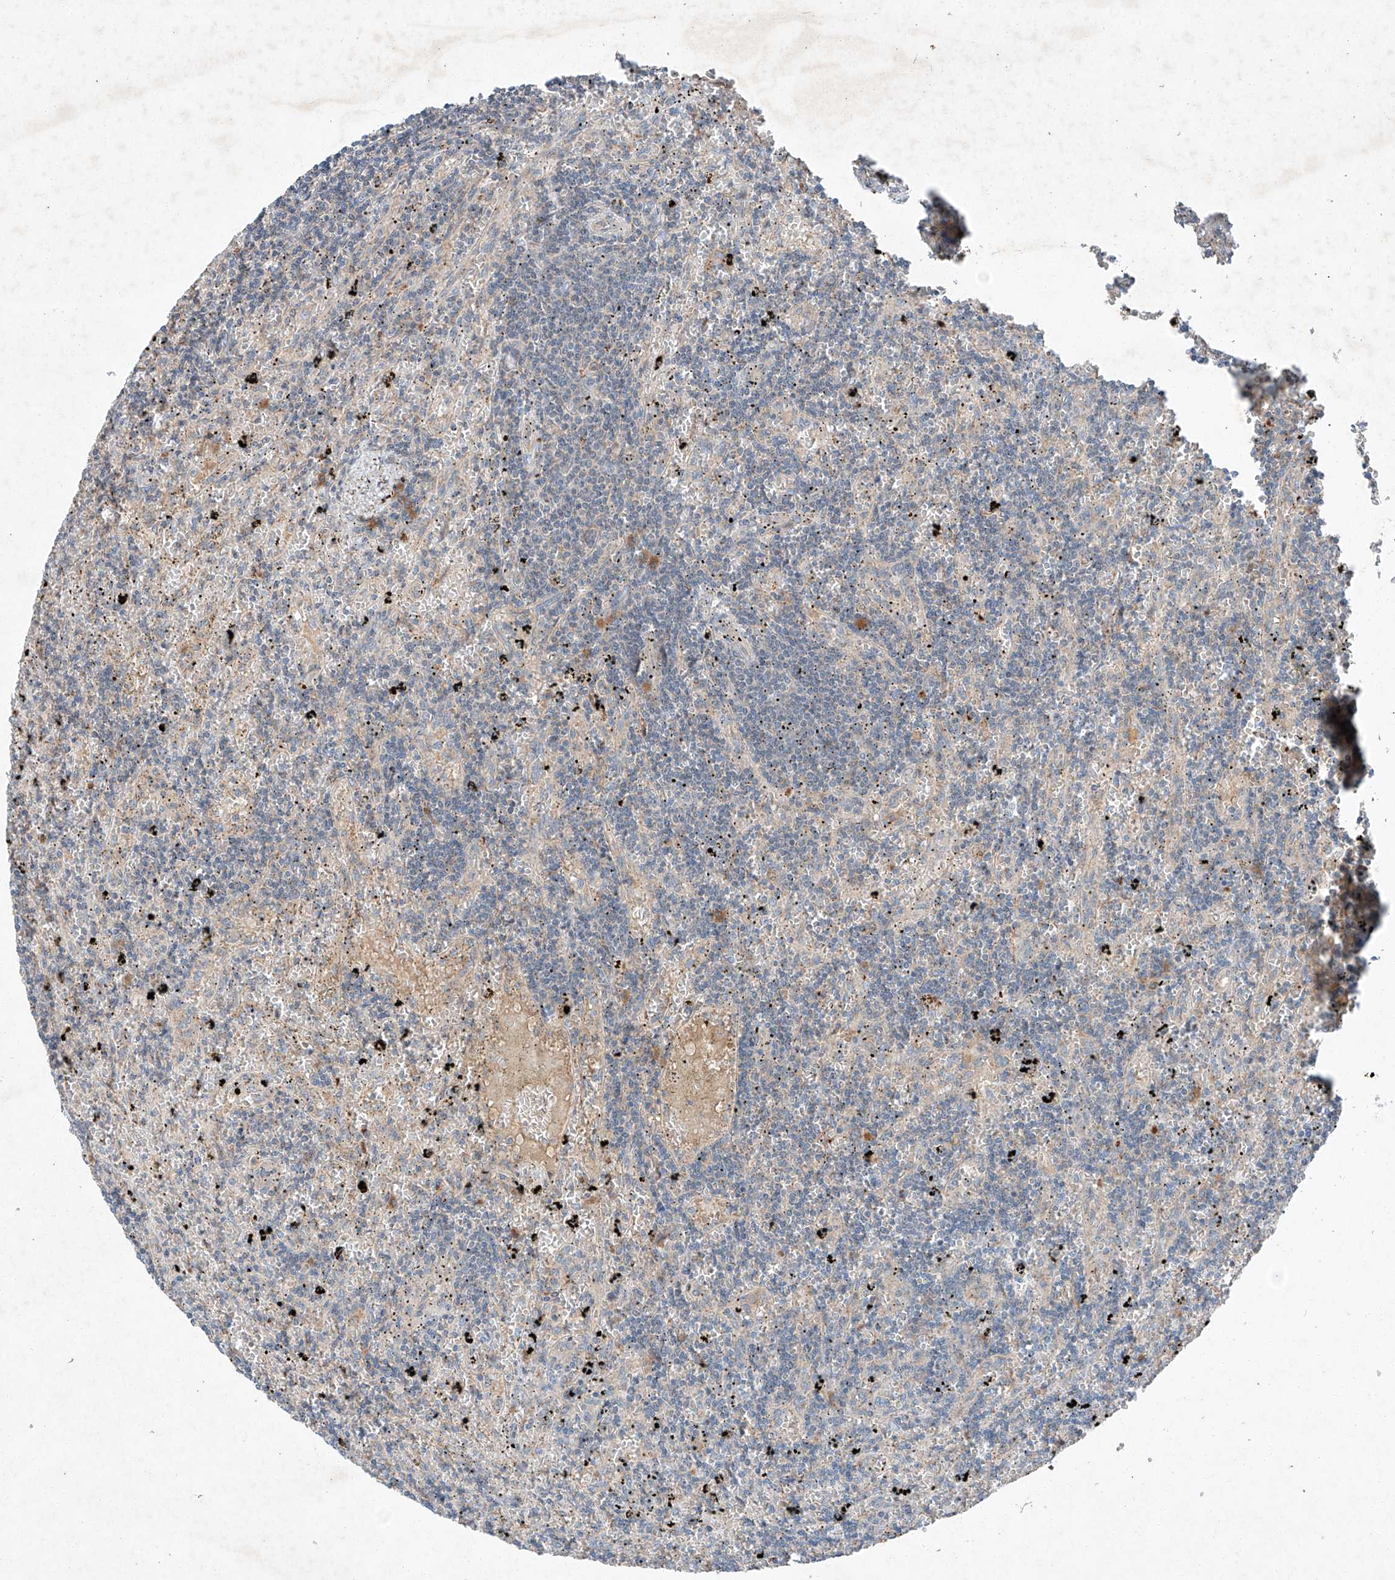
{"staining": {"intensity": "negative", "quantity": "none", "location": "none"}, "tissue": "lymphoma", "cell_type": "Tumor cells", "image_type": "cancer", "snomed": [{"axis": "morphology", "description": "Malignant lymphoma, non-Hodgkin's type, Low grade"}, {"axis": "topography", "description": "Spleen"}], "caption": "The photomicrograph exhibits no staining of tumor cells in low-grade malignant lymphoma, non-Hodgkin's type. (DAB IHC with hematoxylin counter stain).", "gene": "RUSC1", "patient": {"sex": "male", "age": 76}}